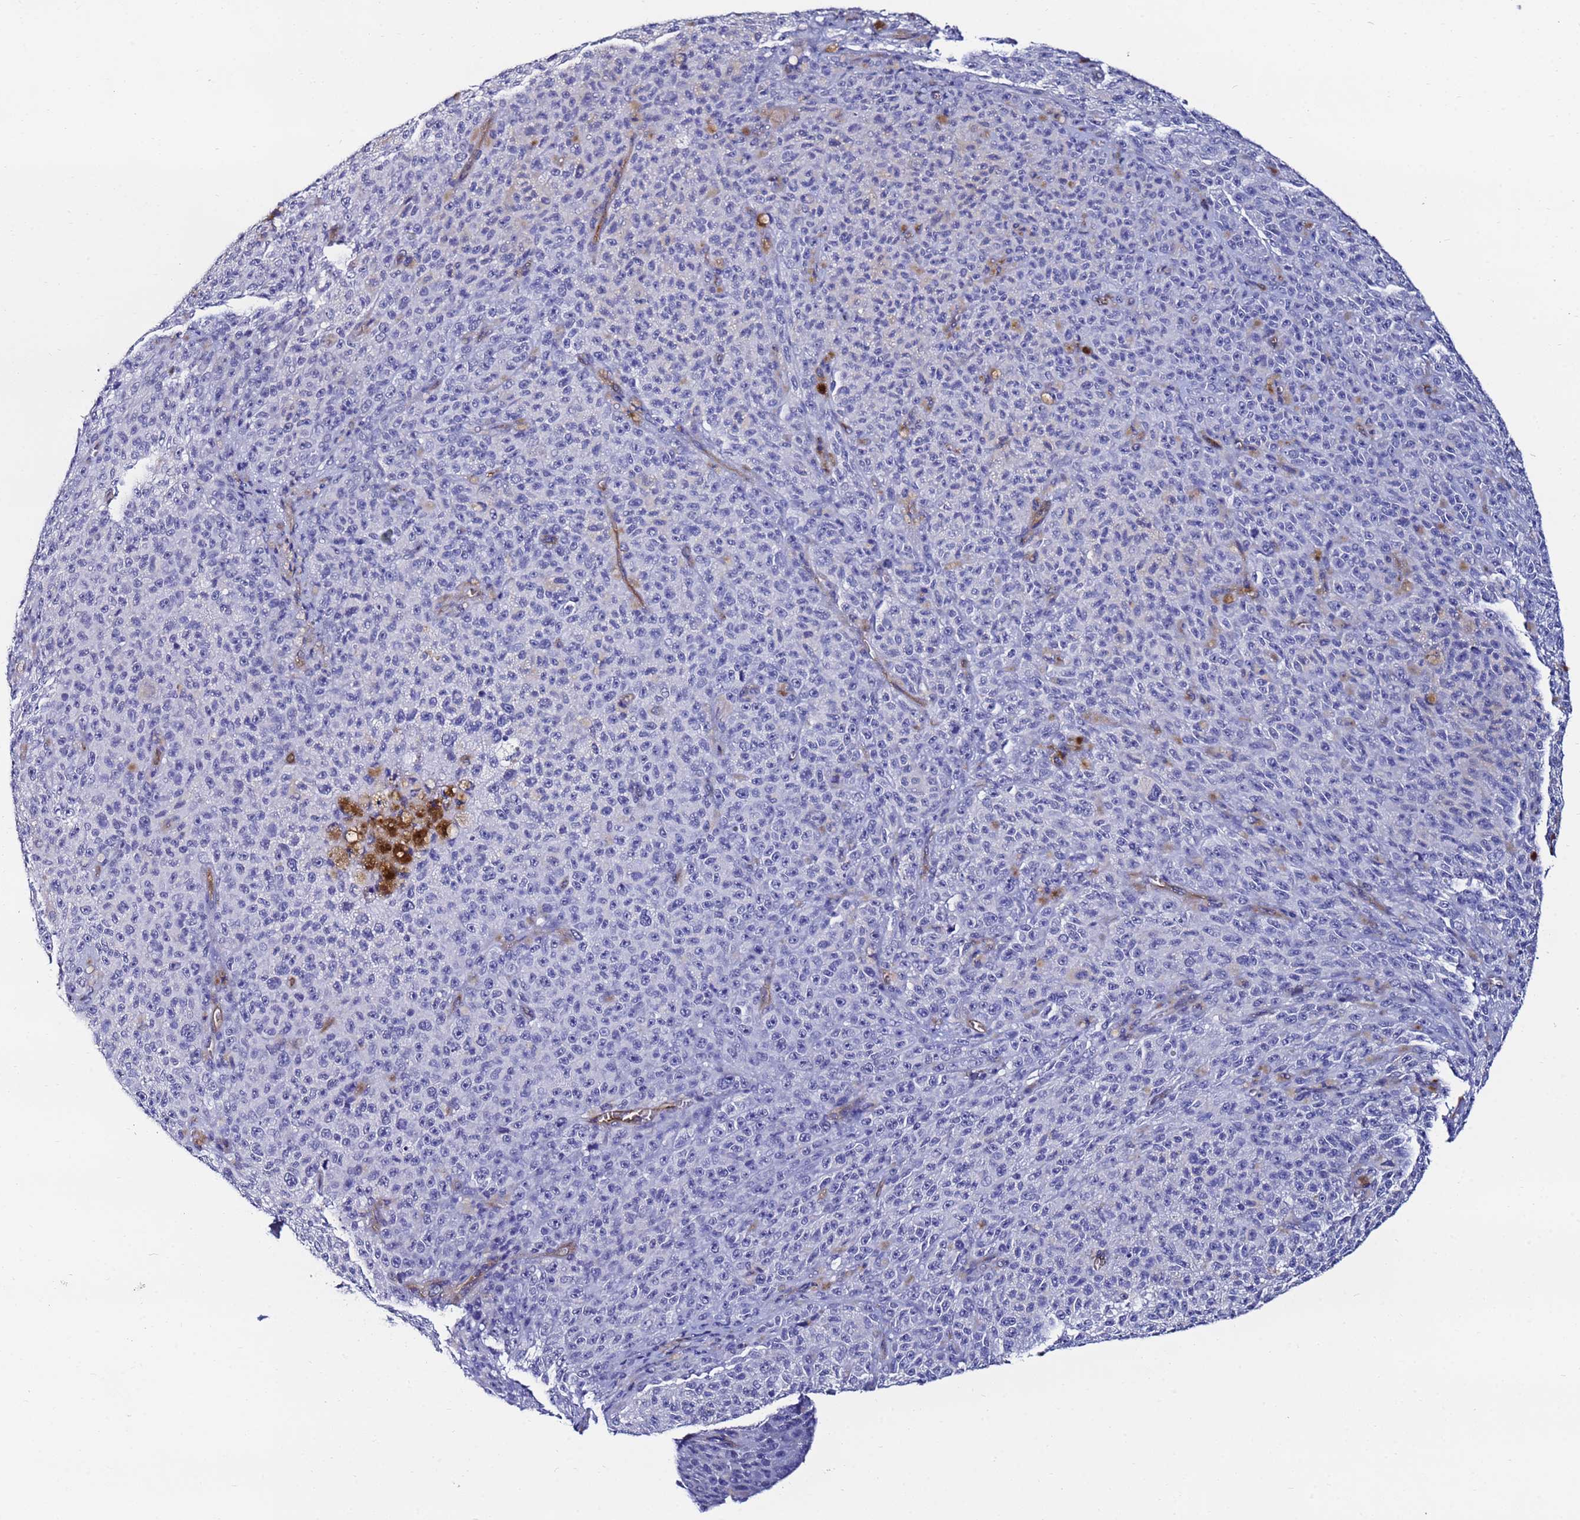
{"staining": {"intensity": "negative", "quantity": "none", "location": "none"}, "tissue": "melanoma", "cell_type": "Tumor cells", "image_type": "cancer", "snomed": [{"axis": "morphology", "description": "Malignant melanoma, NOS"}, {"axis": "topography", "description": "Skin"}], "caption": "This is a micrograph of IHC staining of melanoma, which shows no expression in tumor cells. The staining is performed using DAB brown chromogen with nuclei counter-stained in using hematoxylin.", "gene": "DEFB104A", "patient": {"sex": "female", "age": 82}}